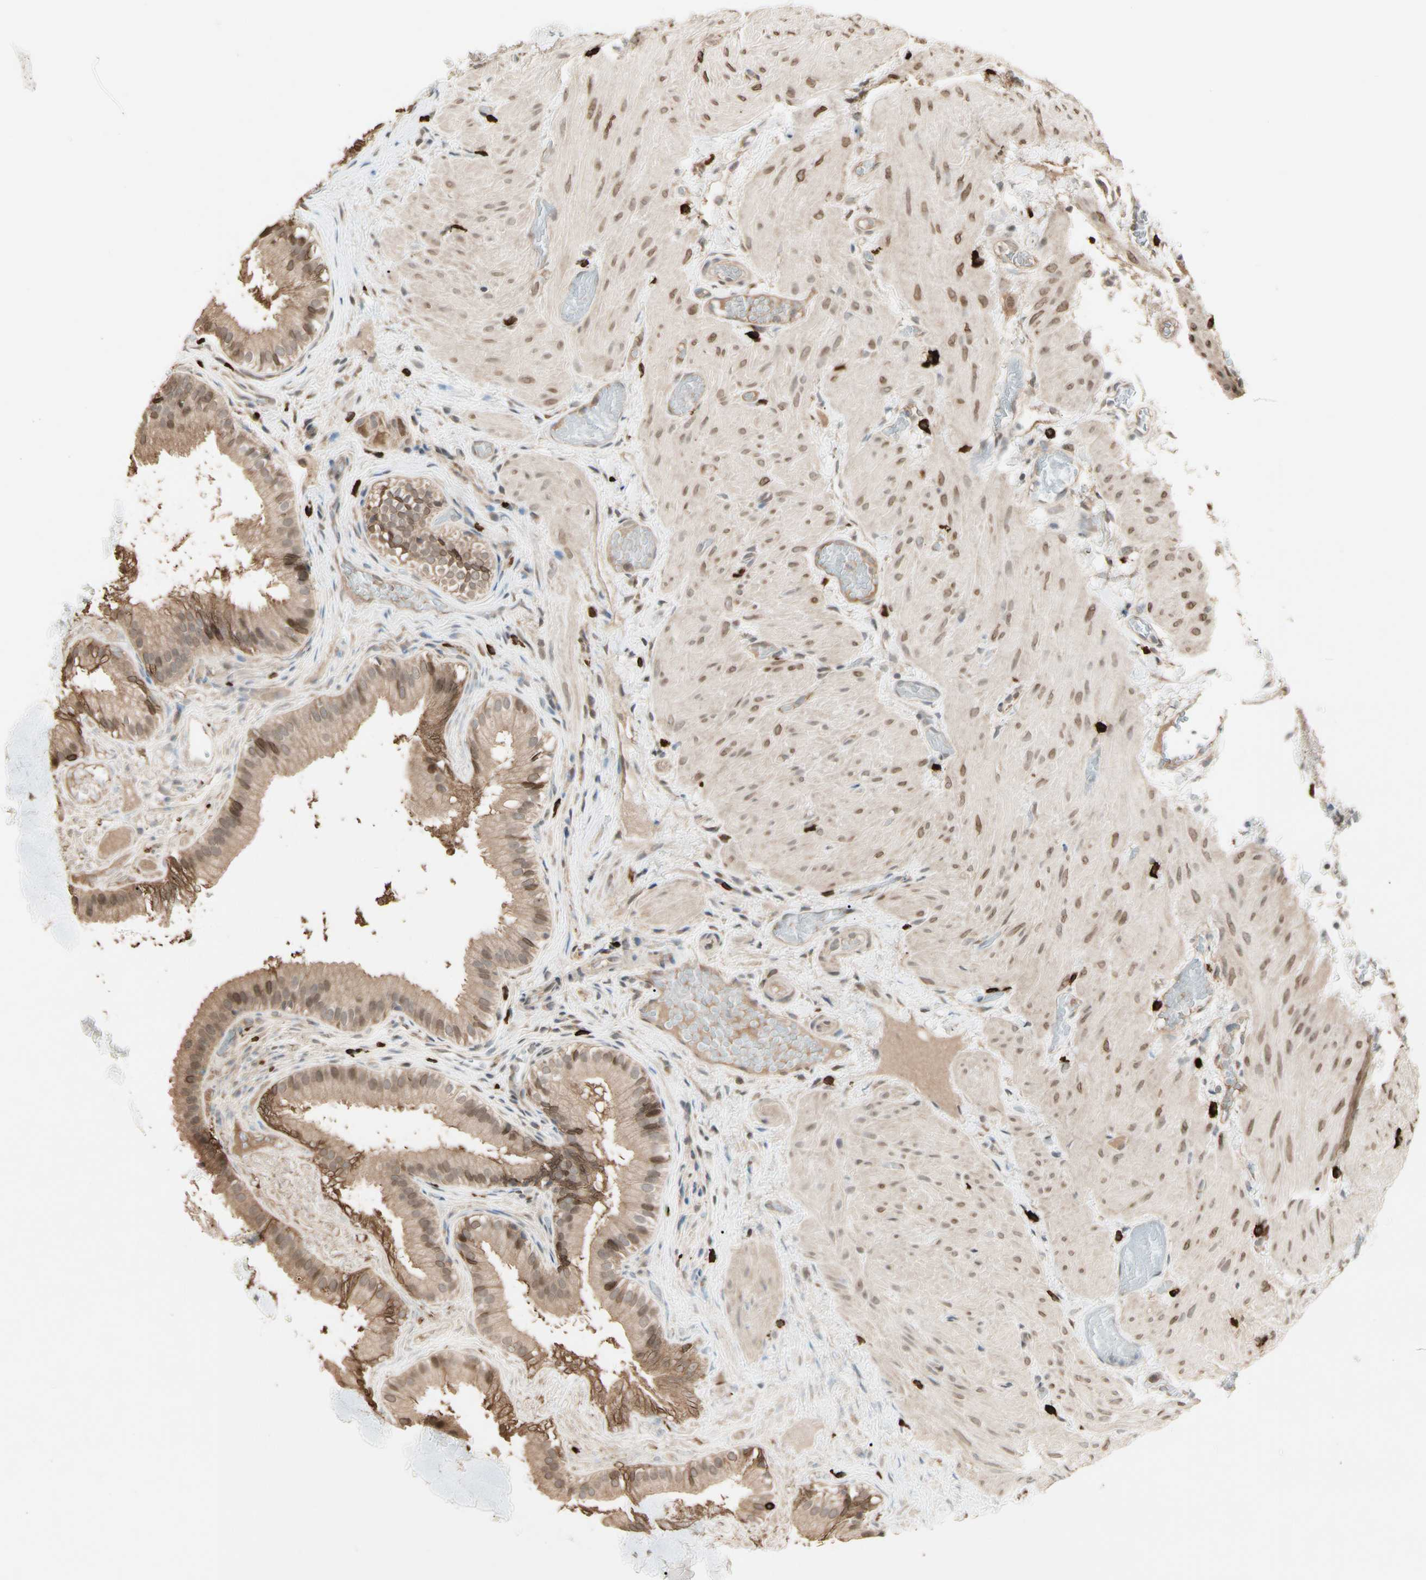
{"staining": {"intensity": "weak", "quantity": ">75%", "location": "cytoplasmic/membranous"}, "tissue": "gallbladder", "cell_type": "Glandular cells", "image_type": "normal", "snomed": [{"axis": "morphology", "description": "Normal tissue, NOS"}, {"axis": "topography", "description": "Gallbladder"}], "caption": "A low amount of weak cytoplasmic/membranous staining is seen in about >75% of glandular cells in benign gallbladder.", "gene": "ATG4C", "patient": {"sex": "female", "age": 26}}